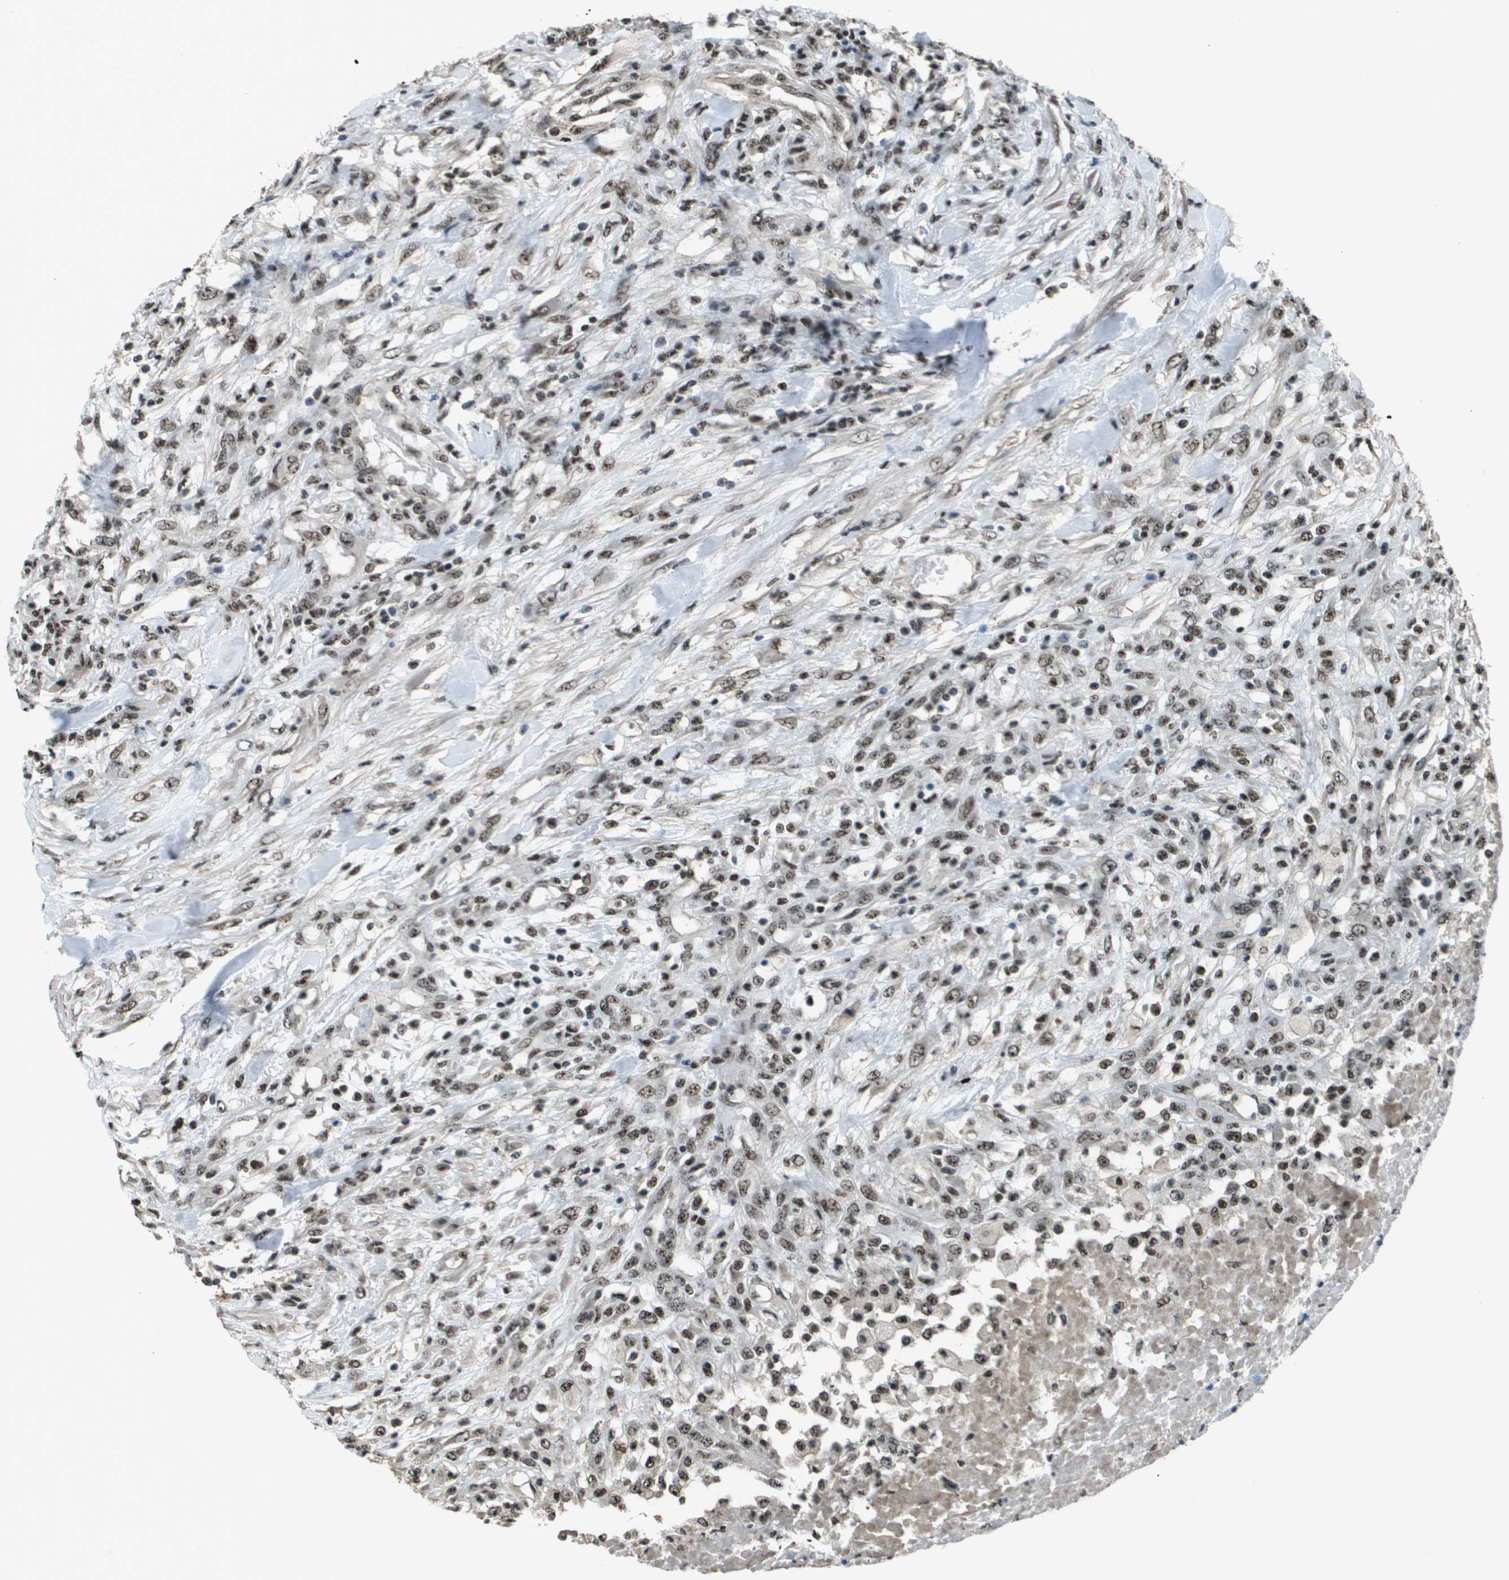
{"staining": {"intensity": "moderate", "quantity": ">75%", "location": "nuclear"}, "tissue": "testis cancer", "cell_type": "Tumor cells", "image_type": "cancer", "snomed": [{"axis": "morphology", "description": "Seminoma, NOS"}, {"axis": "topography", "description": "Testis"}], "caption": "Human testis cancer stained for a protein (brown) shows moderate nuclear positive staining in approximately >75% of tumor cells.", "gene": "SP100", "patient": {"sex": "male", "age": 59}}